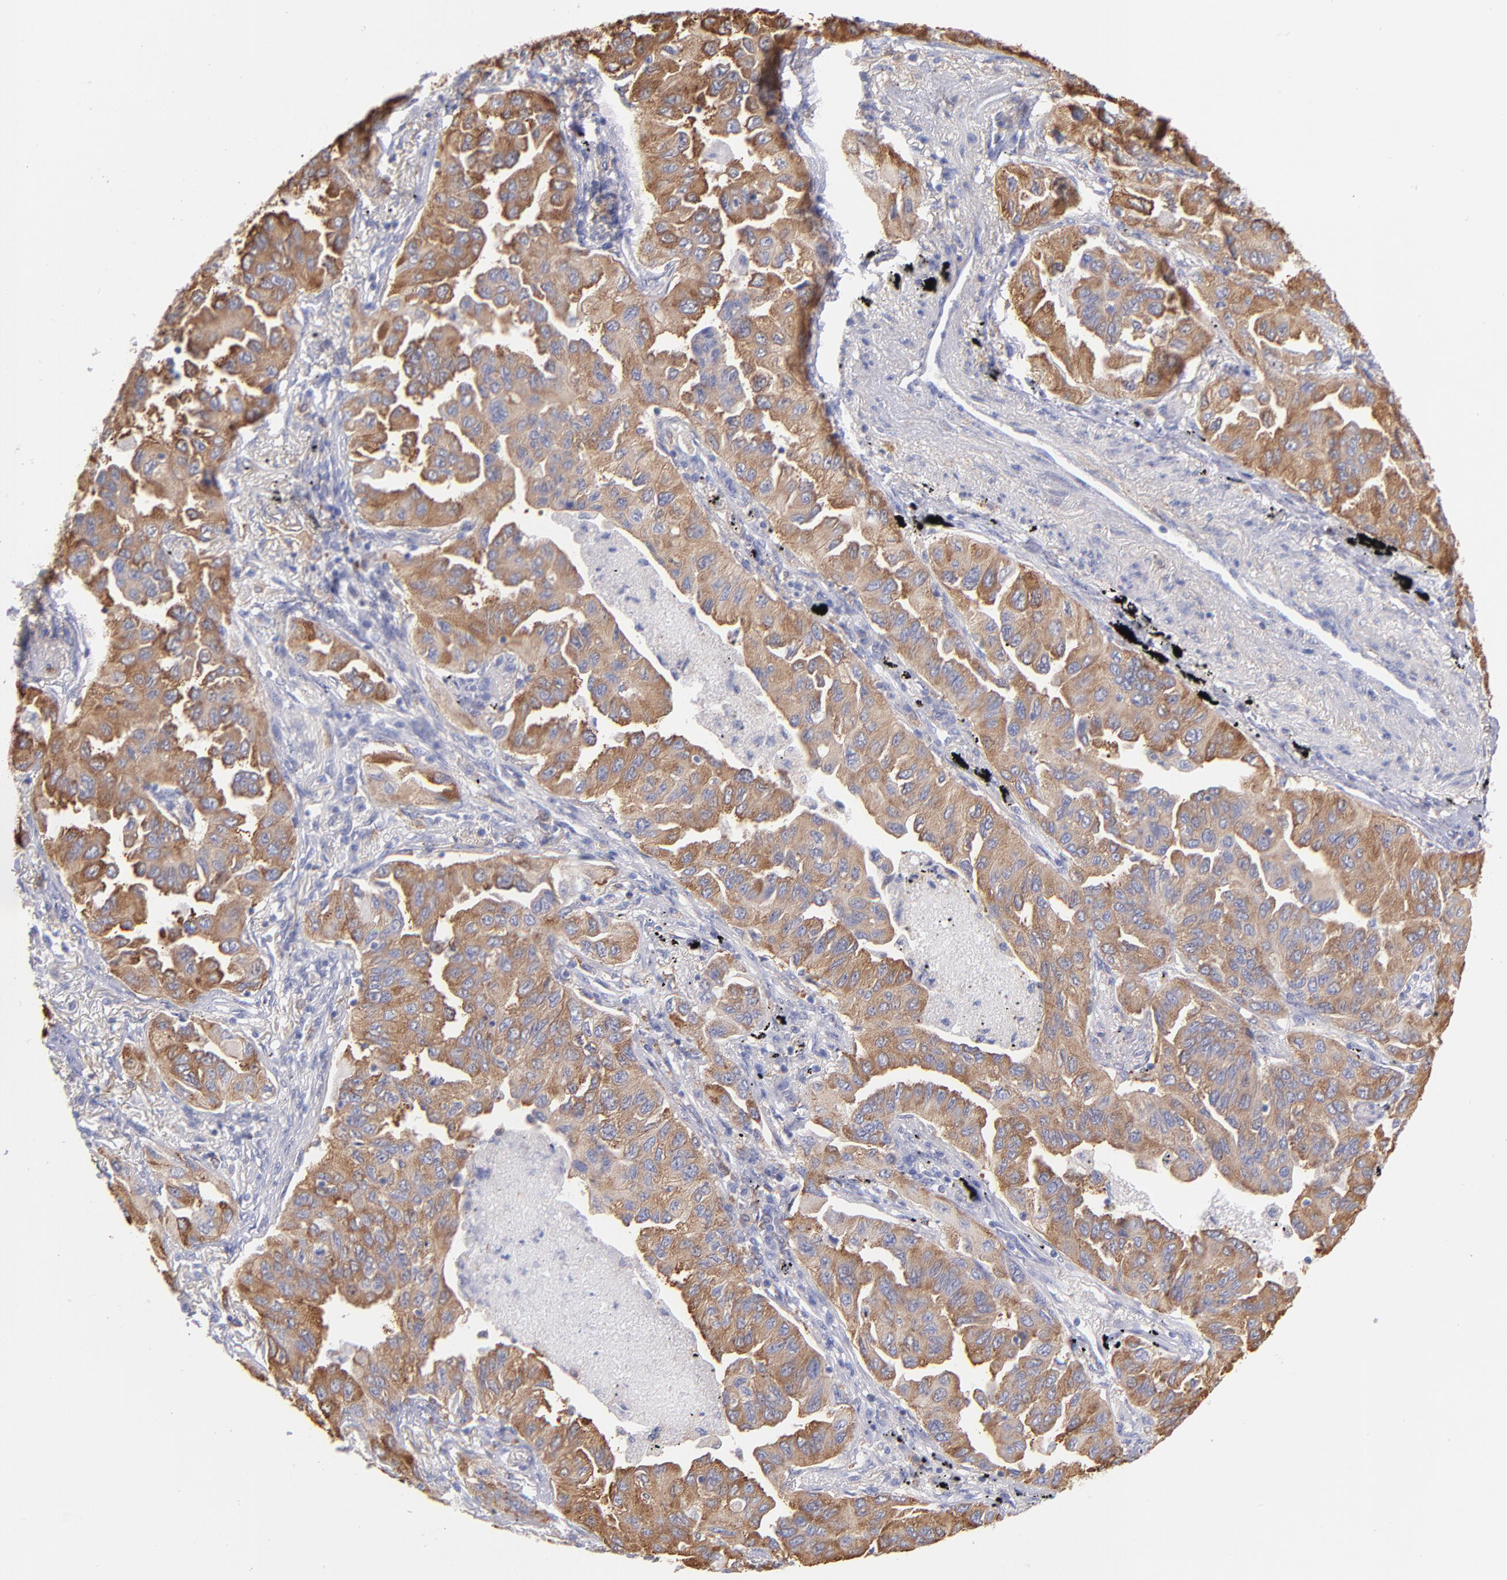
{"staining": {"intensity": "moderate", "quantity": ">75%", "location": "cytoplasmic/membranous"}, "tissue": "lung cancer", "cell_type": "Tumor cells", "image_type": "cancer", "snomed": [{"axis": "morphology", "description": "Adenocarcinoma, NOS"}, {"axis": "topography", "description": "Lung"}], "caption": "The histopathology image shows staining of lung cancer, revealing moderate cytoplasmic/membranous protein staining (brown color) within tumor cells.", "gene": "PRKCA", "patient": {"sex": "female", "age": 65}}